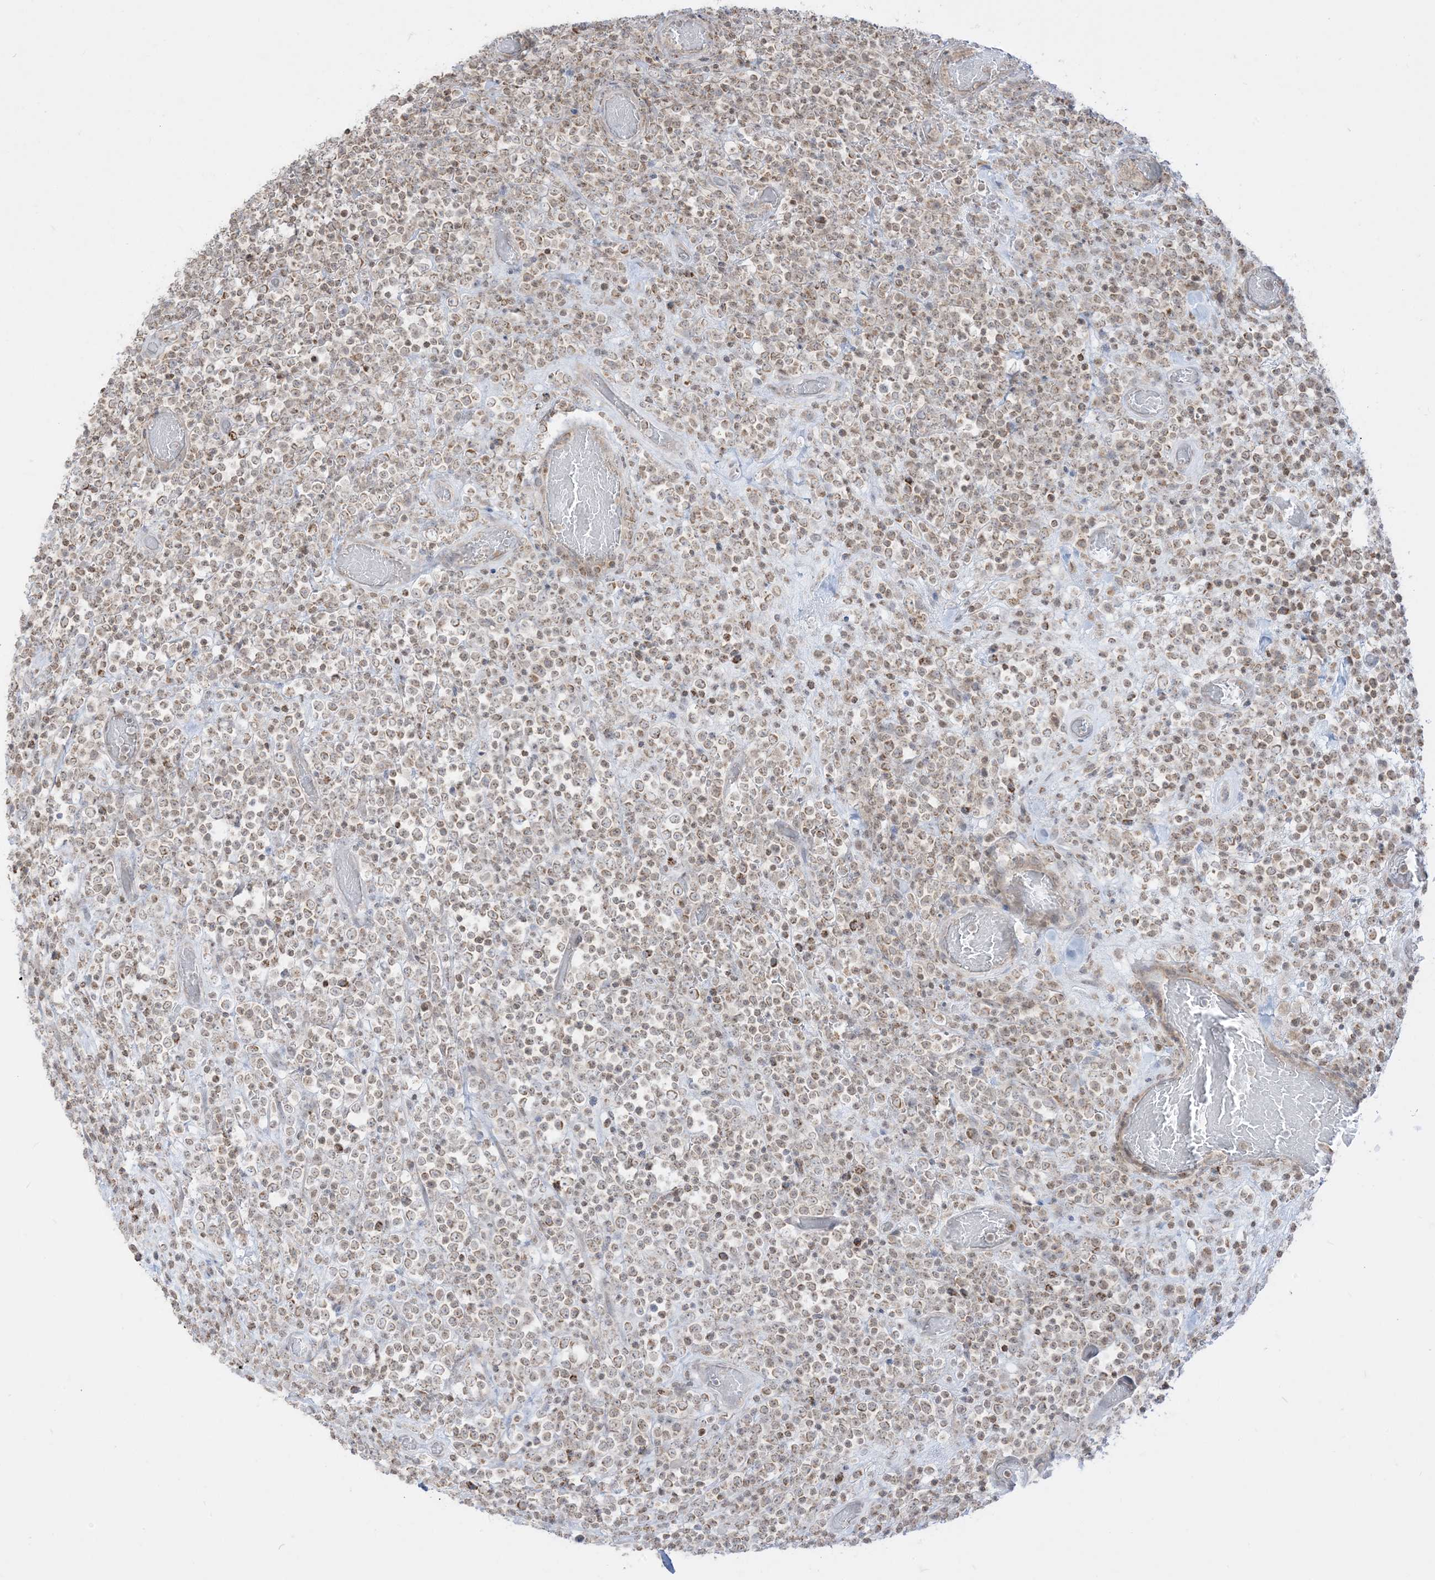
{"staining": {"intensity": "weak", "quantity": ">75%", "location": "cytoplasmic/membranous"}, "tissue": "lymphoma", "cell_type": "Tumor cells", "image_type": "cancer", "snomed": [{"axis": "morphology", "description": "Malignant lymphoma, non-Hodgkin's type, High grade"}, {"axis": "topography", "description": "Colon"}], "caption": "Lymphoma was stained to show a protein in brown. There is low levels of weak cytoplasmic/membranous staining in about >75% of tumor cells. (Brightfield microscopy of DAB IHC at high magnification).", "gene": "KANSL3", "patient": {"sex": "female", "age": 53}}